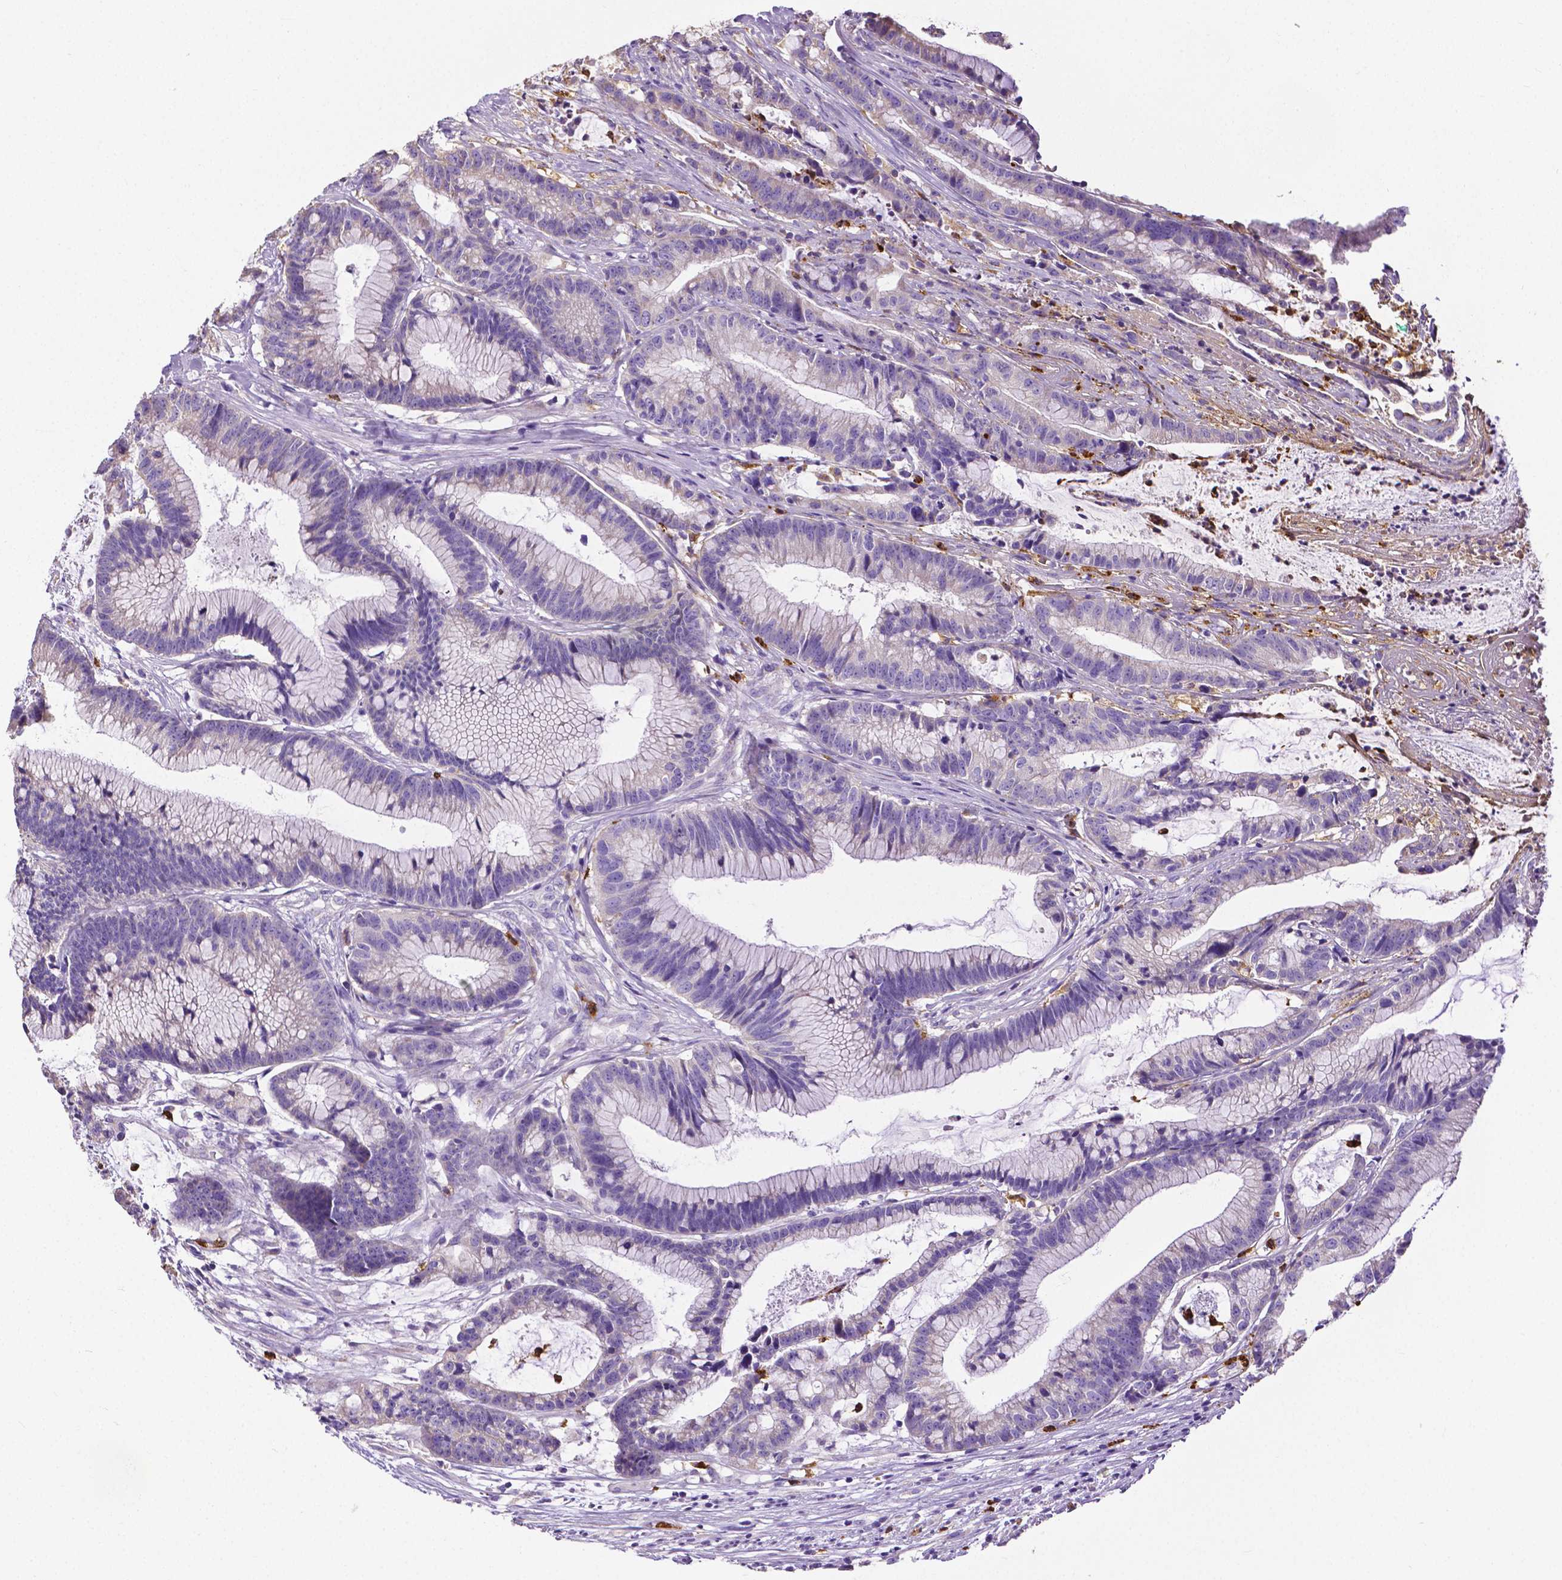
{"staining": {"intensity": "negative", "quantity": "none", "location": "none"}, "tissue": "colorectal cancer", "cell_type": "Tumor cells", "image_type": "cancer", "snomed": [{"axis": "morphology", "description": "Adenocarcinoma, NOS"}, {"axis": "topography", "description": "Colon"}], "caption": "High power microscopy histopathology image of an immunohistochemistry (IHC) histopathology image of colorectal cancer (adenocarcinoma), revealing no significant positivity in tumor cells.", "gene": "MMP9", "patient": {"sex": "female", "age": 78}}